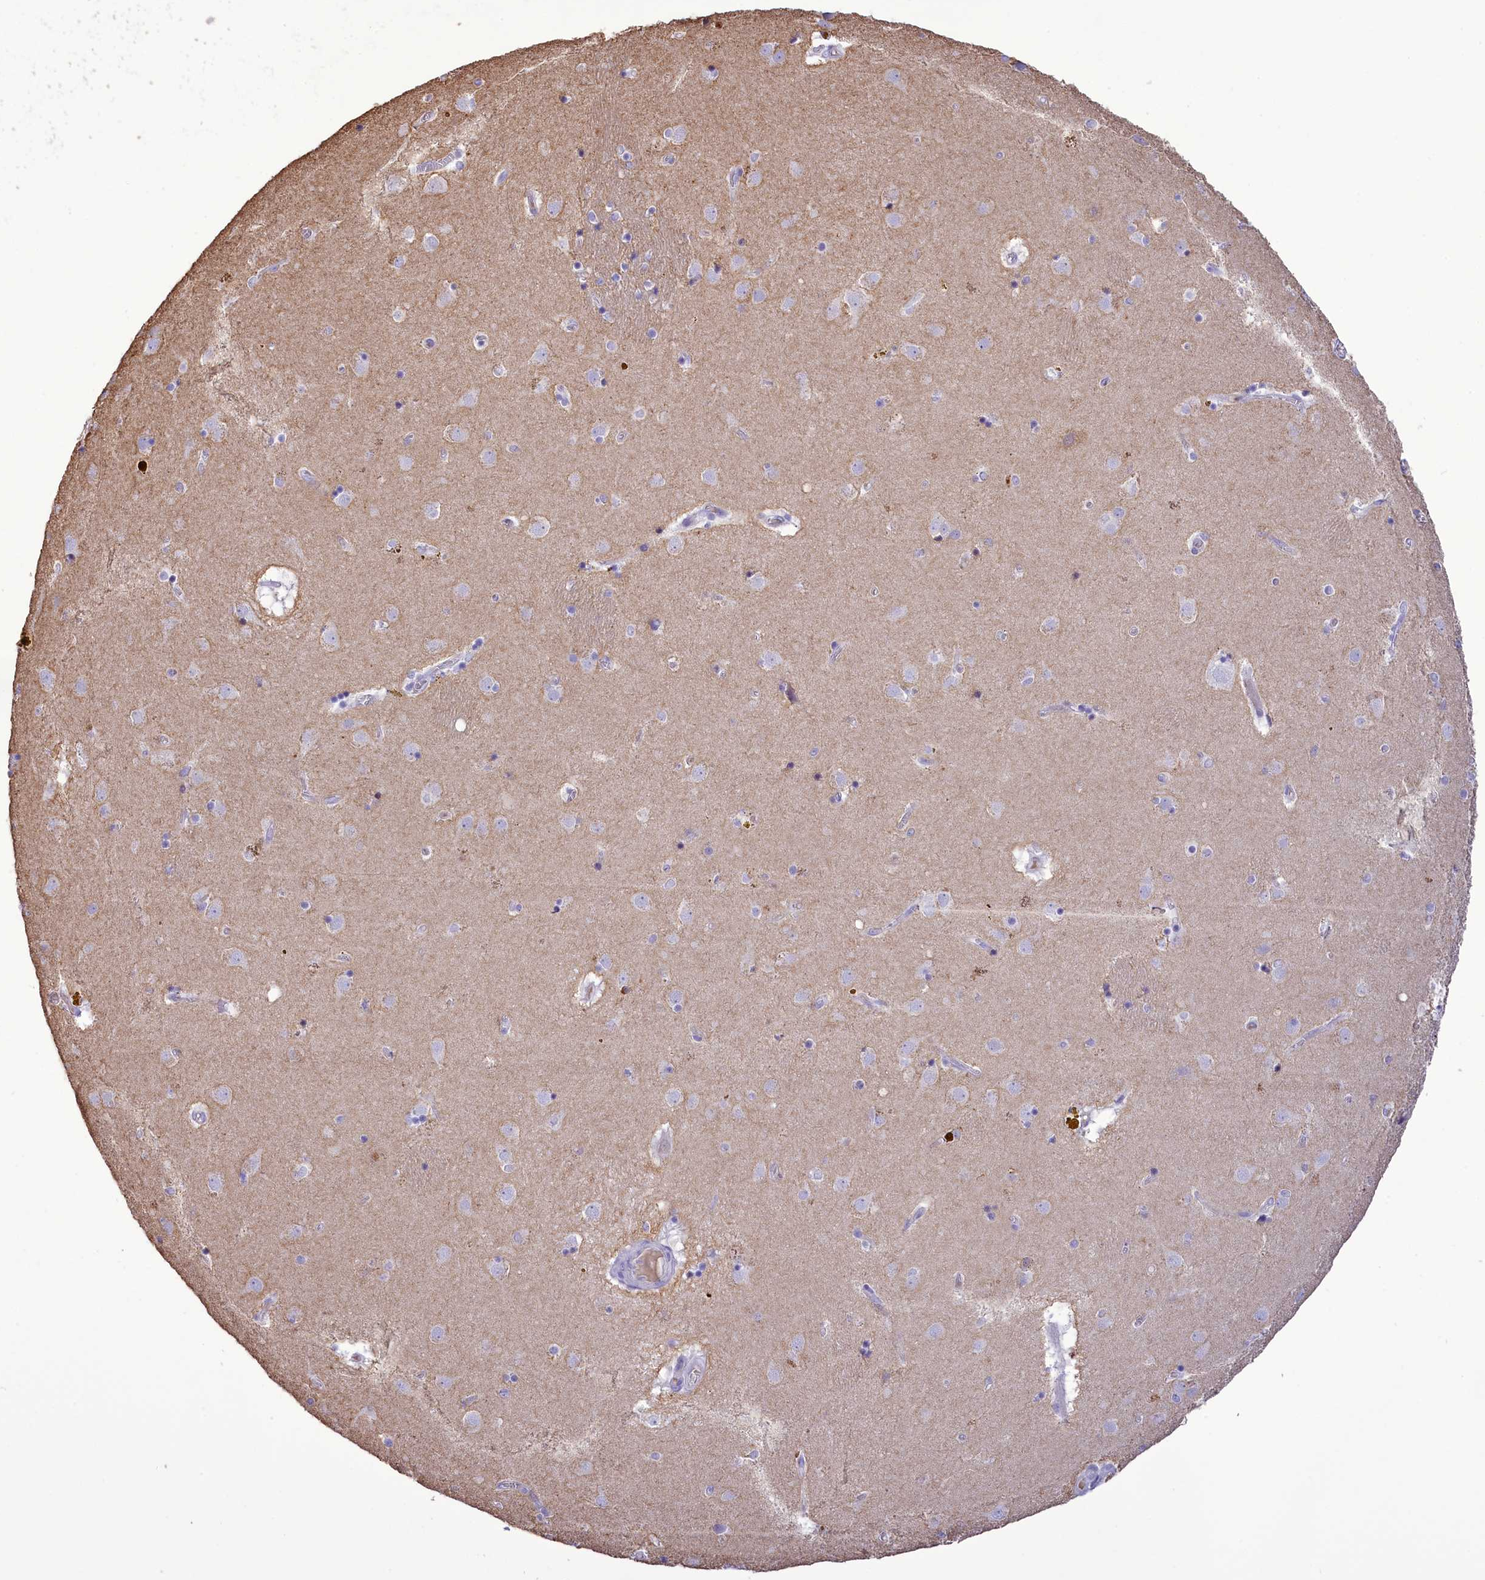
{"staining": {"intensity": "negative", "quantity": "none", "location": "none"}, "tissue": "caudate", "cell_type": "Glial cells", "image_type": "normal", "snomed": [{"axis": "morphology", "description": "Normal tissue, NOS"}, {"axis": "topography", "description": "Lateral ventricle wall"}], "caption": "IHC image of benign caudate: caudate stained with DAB (3,3'-diaminobenzidine) shows no significant protein staining in glial cells.", "gene": "FAM149B1", "patient": {"sex": "male", "age": 70}}